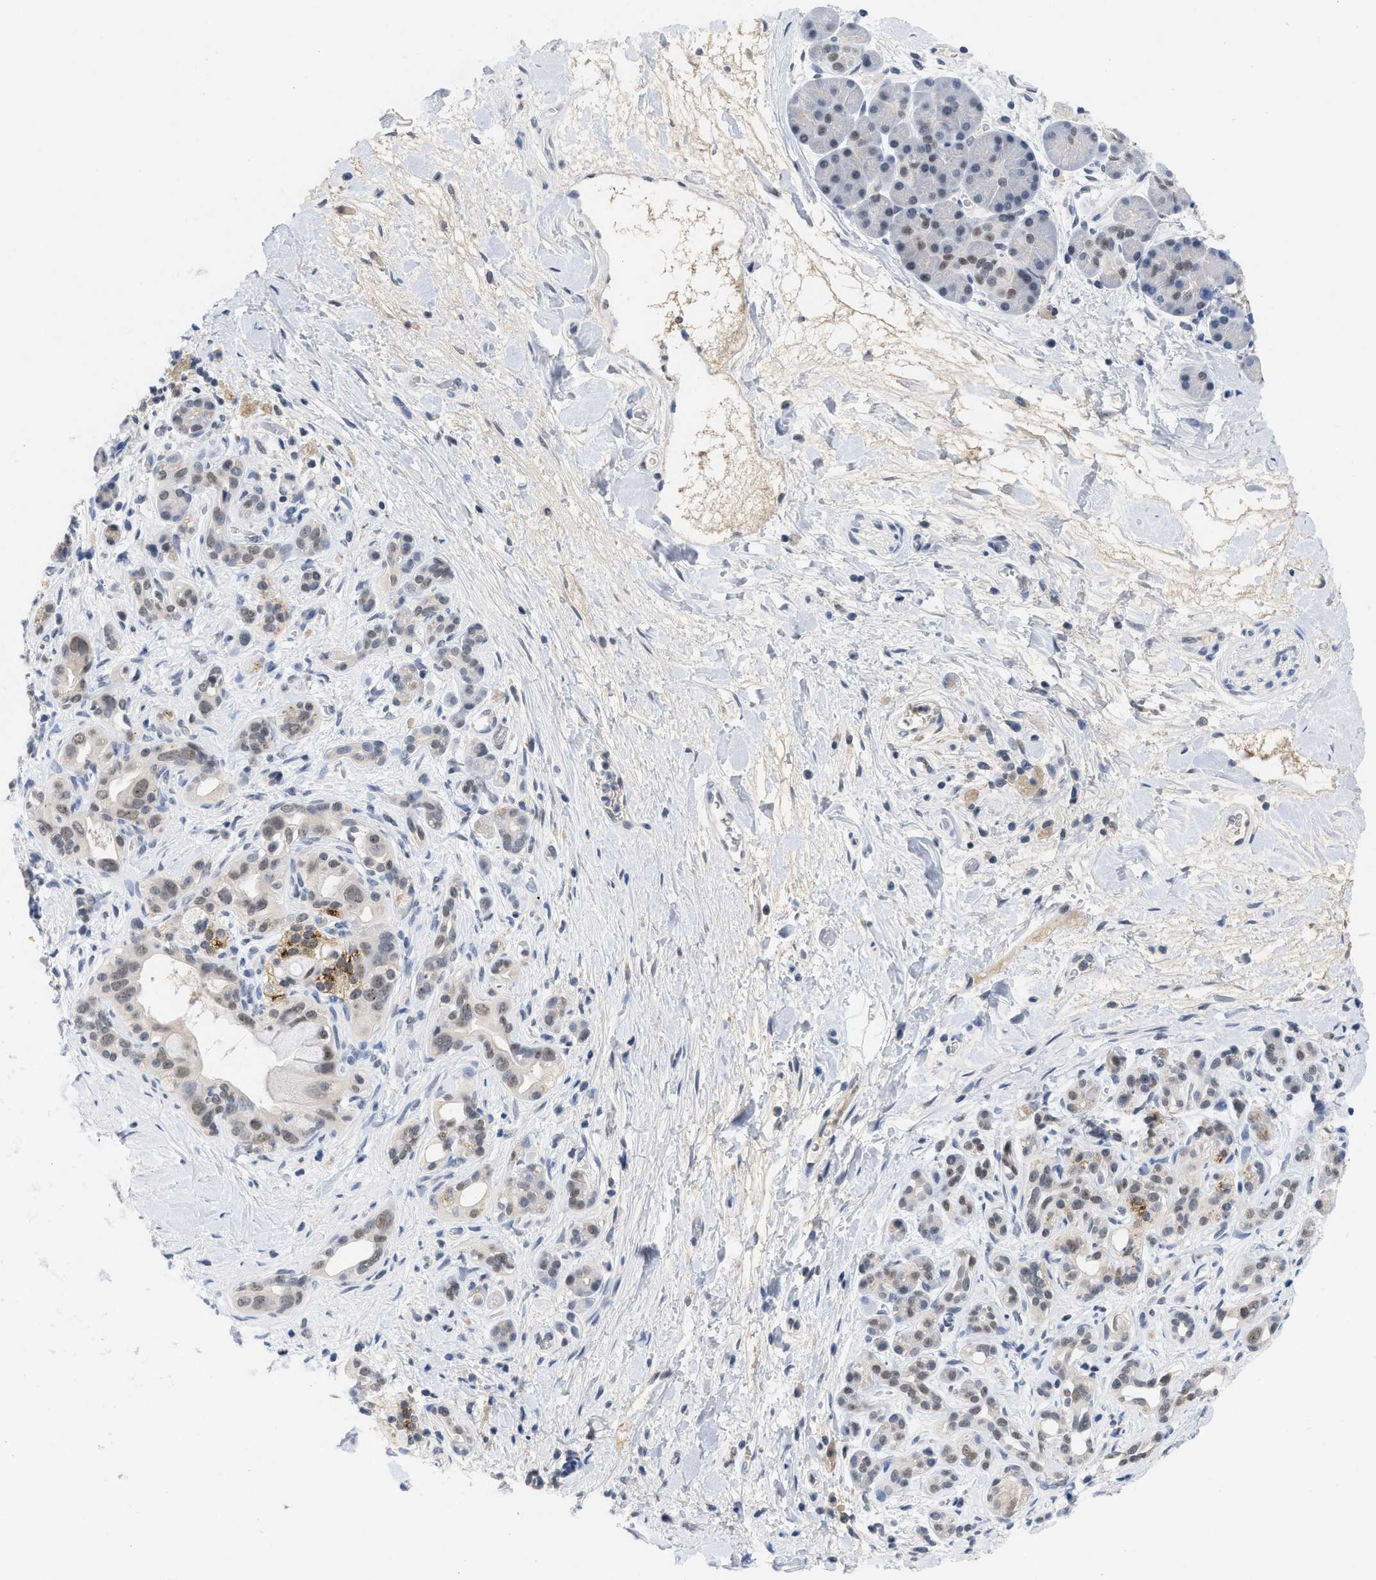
{"staining": {"intensity": "weak", "quantity": ">75%", "location": "nuclear"}, "tissue": "pancreatic cancer", "cell_type": "Tumor cells", "image_type": "cancer", "snomed": [{"axis": "morphology", "description": "Adenocarcinoma, NOS"}, {"axis": "topography", "description": "Pancreas"}], "caption": "Immunohistochemical staining of pancreatic cancer (adenocarcinoma) demonstrates low levels of weak nuclear protein staining in about >75% of tumor cells.", "gene": "GGNBP2", "patient": {"sex": "male", "age": 55}}